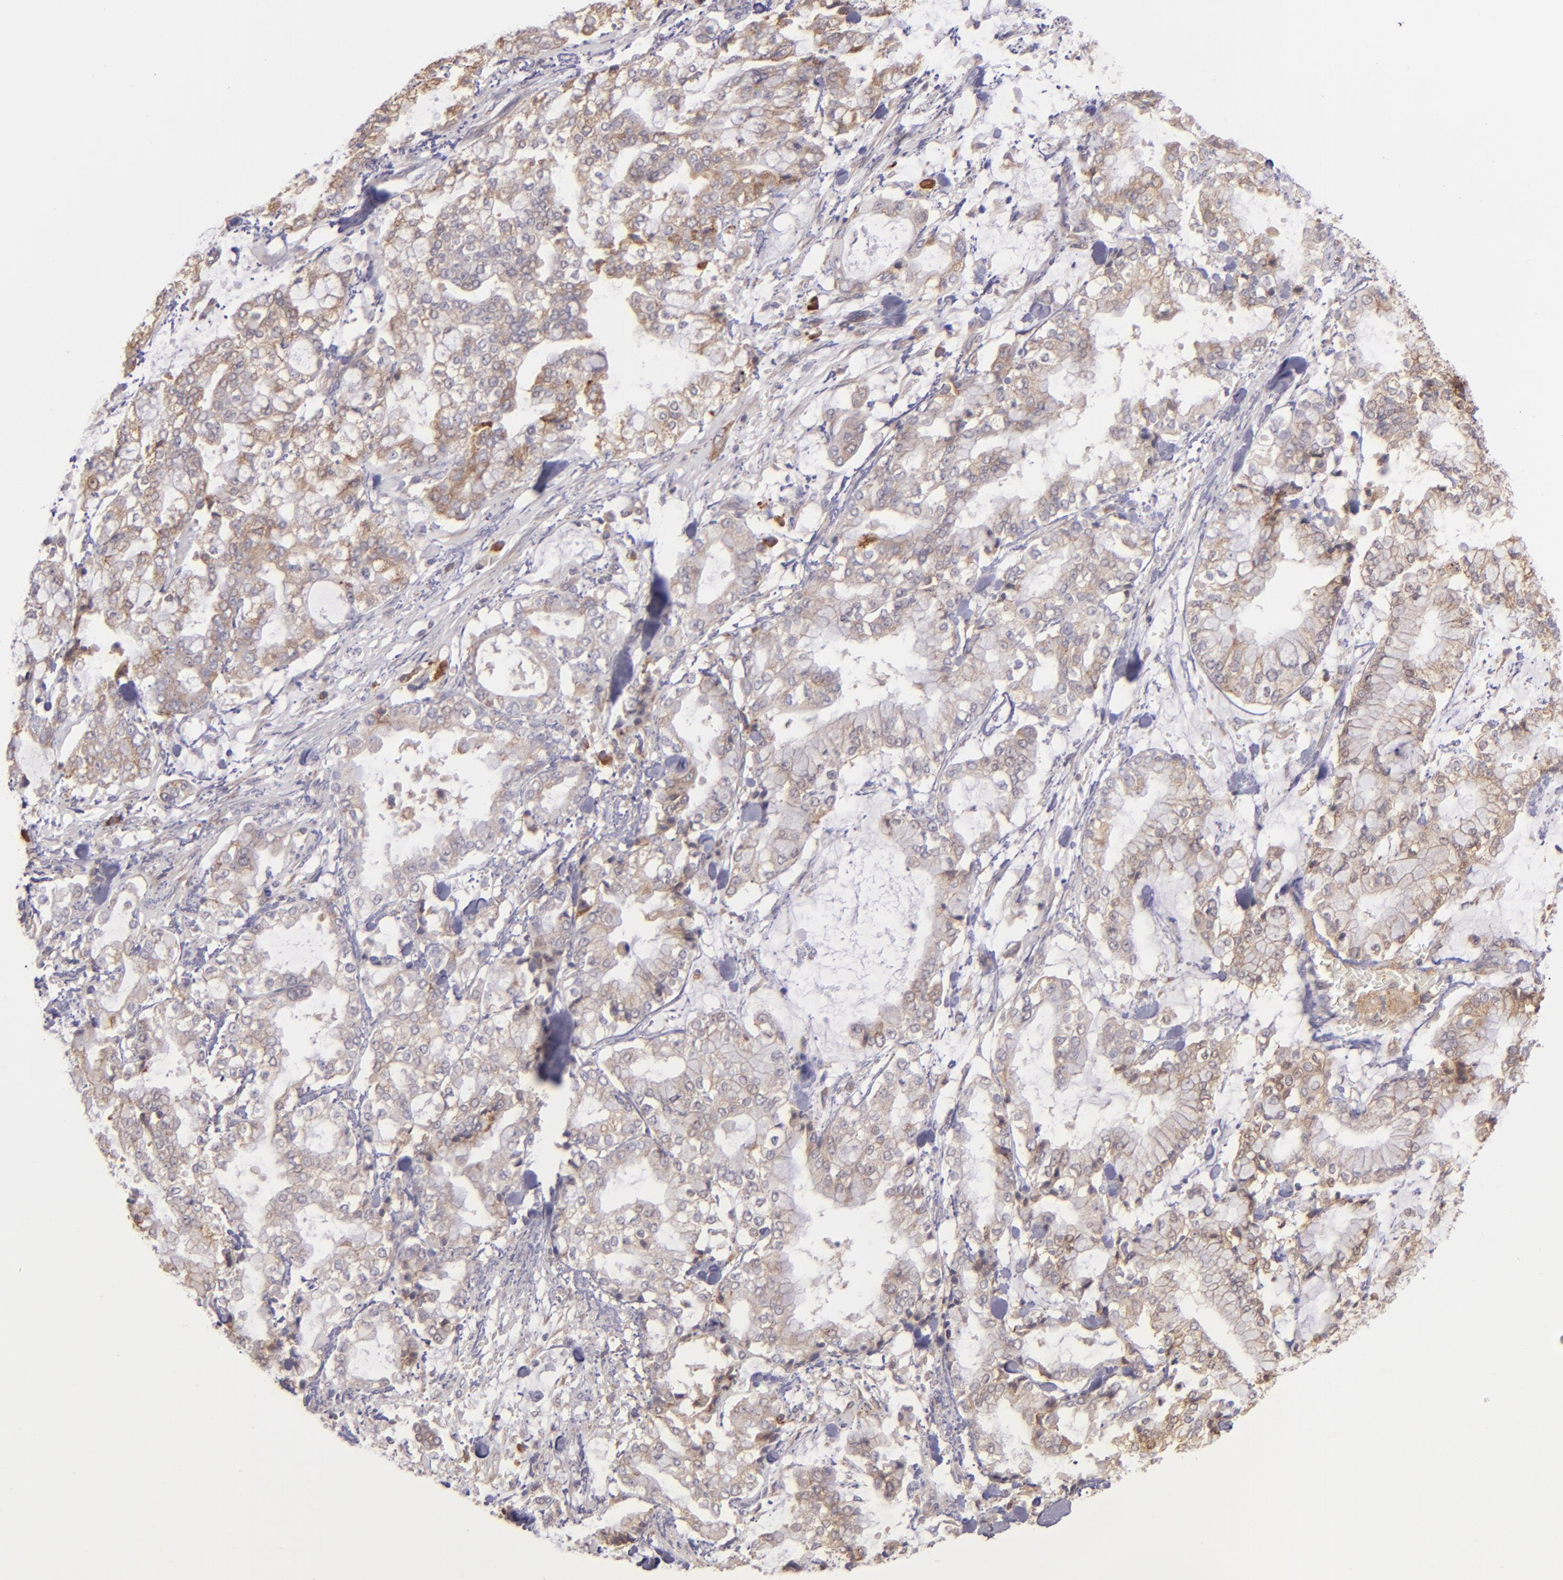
{"staining": {"intensity": "moderate", "quantity": ">75%", "location": "cytoplasmic/membranous"}, "tissue": "stomach cancer", "cell_type": "Tumor cells", "image_type": "cancer", "snomed": [{"axis": "morphology", "description": "Normal tissue, NOS"}, {"axis": "morphology", "description": "Adenocarcinoma, NOS"}, {"axis": "topography", "description": "Stomach, upper"}, {"axis": "topography", "description": "Stomach"}], "caption": "Stomach cancer (adenocarcinoma) stained for a protein displays moderate cytoplasmic/membranous positivity in tumor cells.", "gene": "ECE1", "patient": {"sex": "male", "age": 76}}